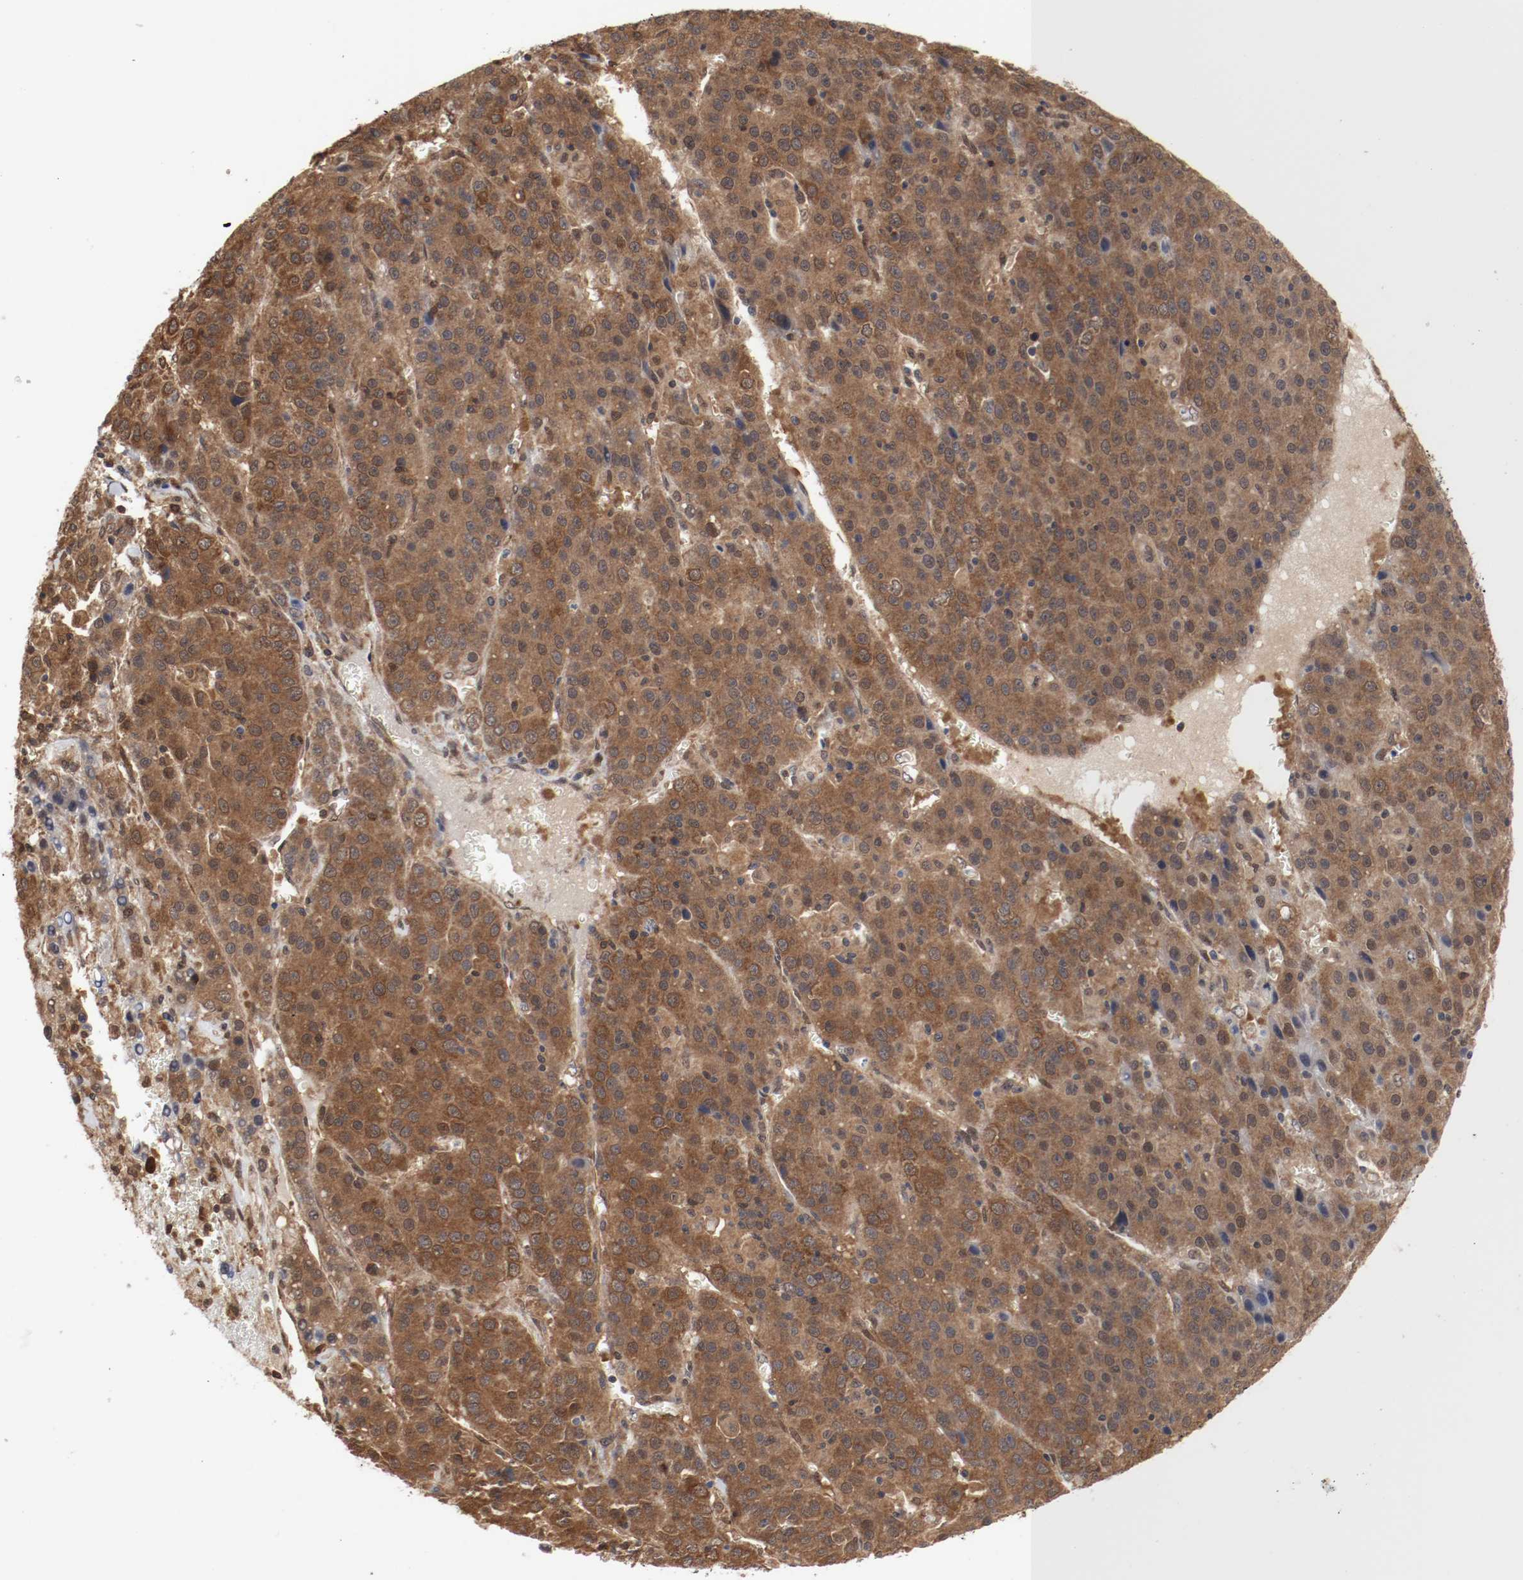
{"staining": {"intensity": "moderate", "quantity": ">75%", "location": "cytoplasmic/membranous"}, "tissue": "liver cancer", "cell_type": "Tumor cells", "image_type": "cancer", "snomed": [{"axis": "morphology", "description": "Carcinoma, Hepatocellular, NOS"}, {"axis": "topography", "description": "Liver"}], "caption": "Liver cancer stained with DAB (3,3'-diaminobenzidine) IHC shows medium levels of moderate cytoplasmic/membranous expression in approximately >75% of tumor cells.", "gene": "AFG3L2", "patient": {"sex": "female", "age": 53}}